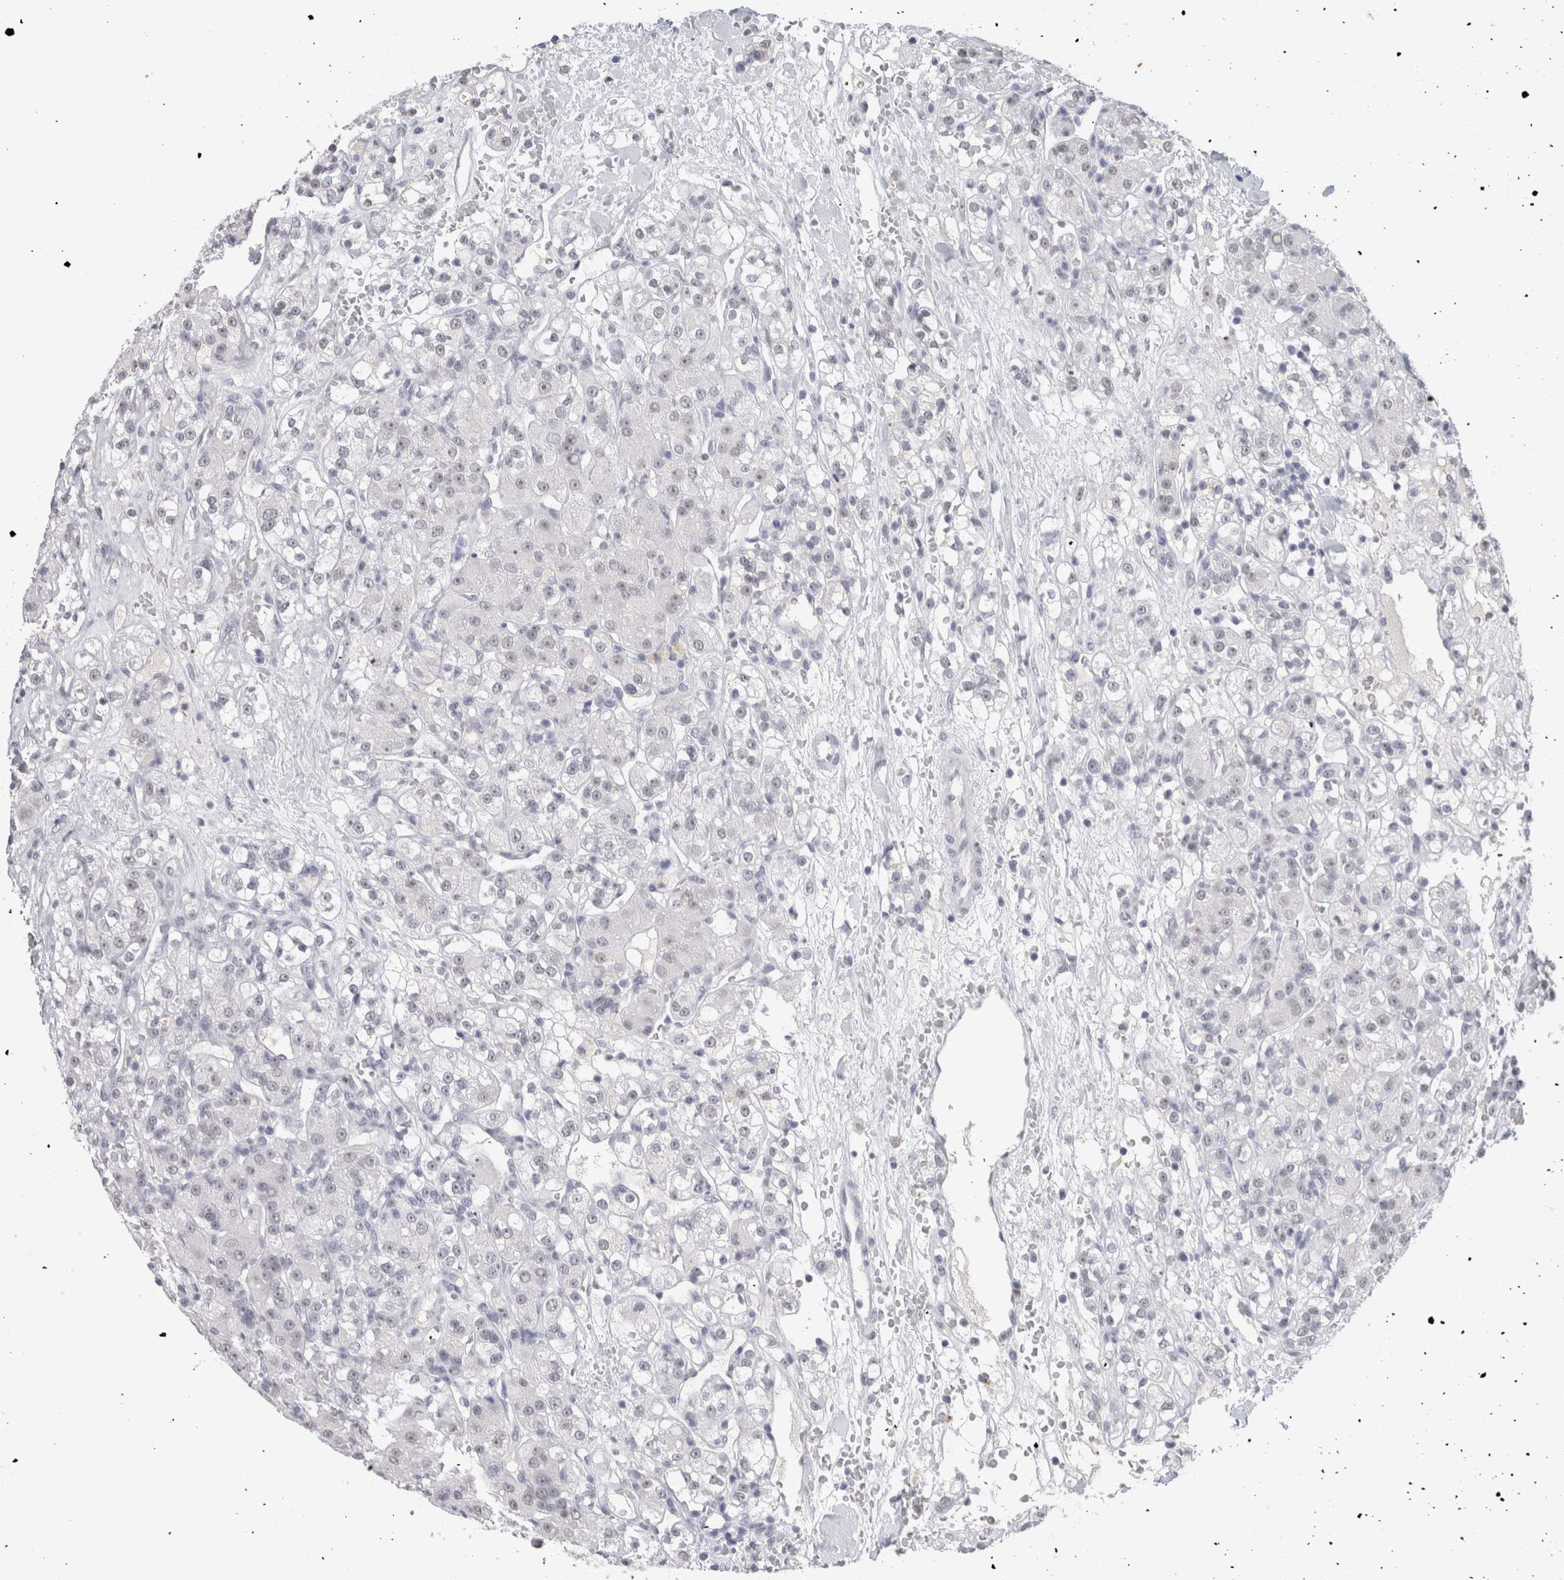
{"staining": {"intensity": "negative", "quantity": "none", "location": "none"}, "tissue": "renal cancer", "cell_type": "Tumor cells", "image_type": "cancer", "snomed": [{"axis": "morphology", "description": "Normal tissue, NOS"}, {"axis": "morphology", "description": "Adenocarcinoma, NOS"}, {"axis": "topography", "description": "Kidney"}], "caption": "Protein analysis of renal cancer (adenocarcinoma) demonstrates no significant positivity in tumor cells.", "gene": "CADM3", "patient": {"sex": "male", "age": 61}}